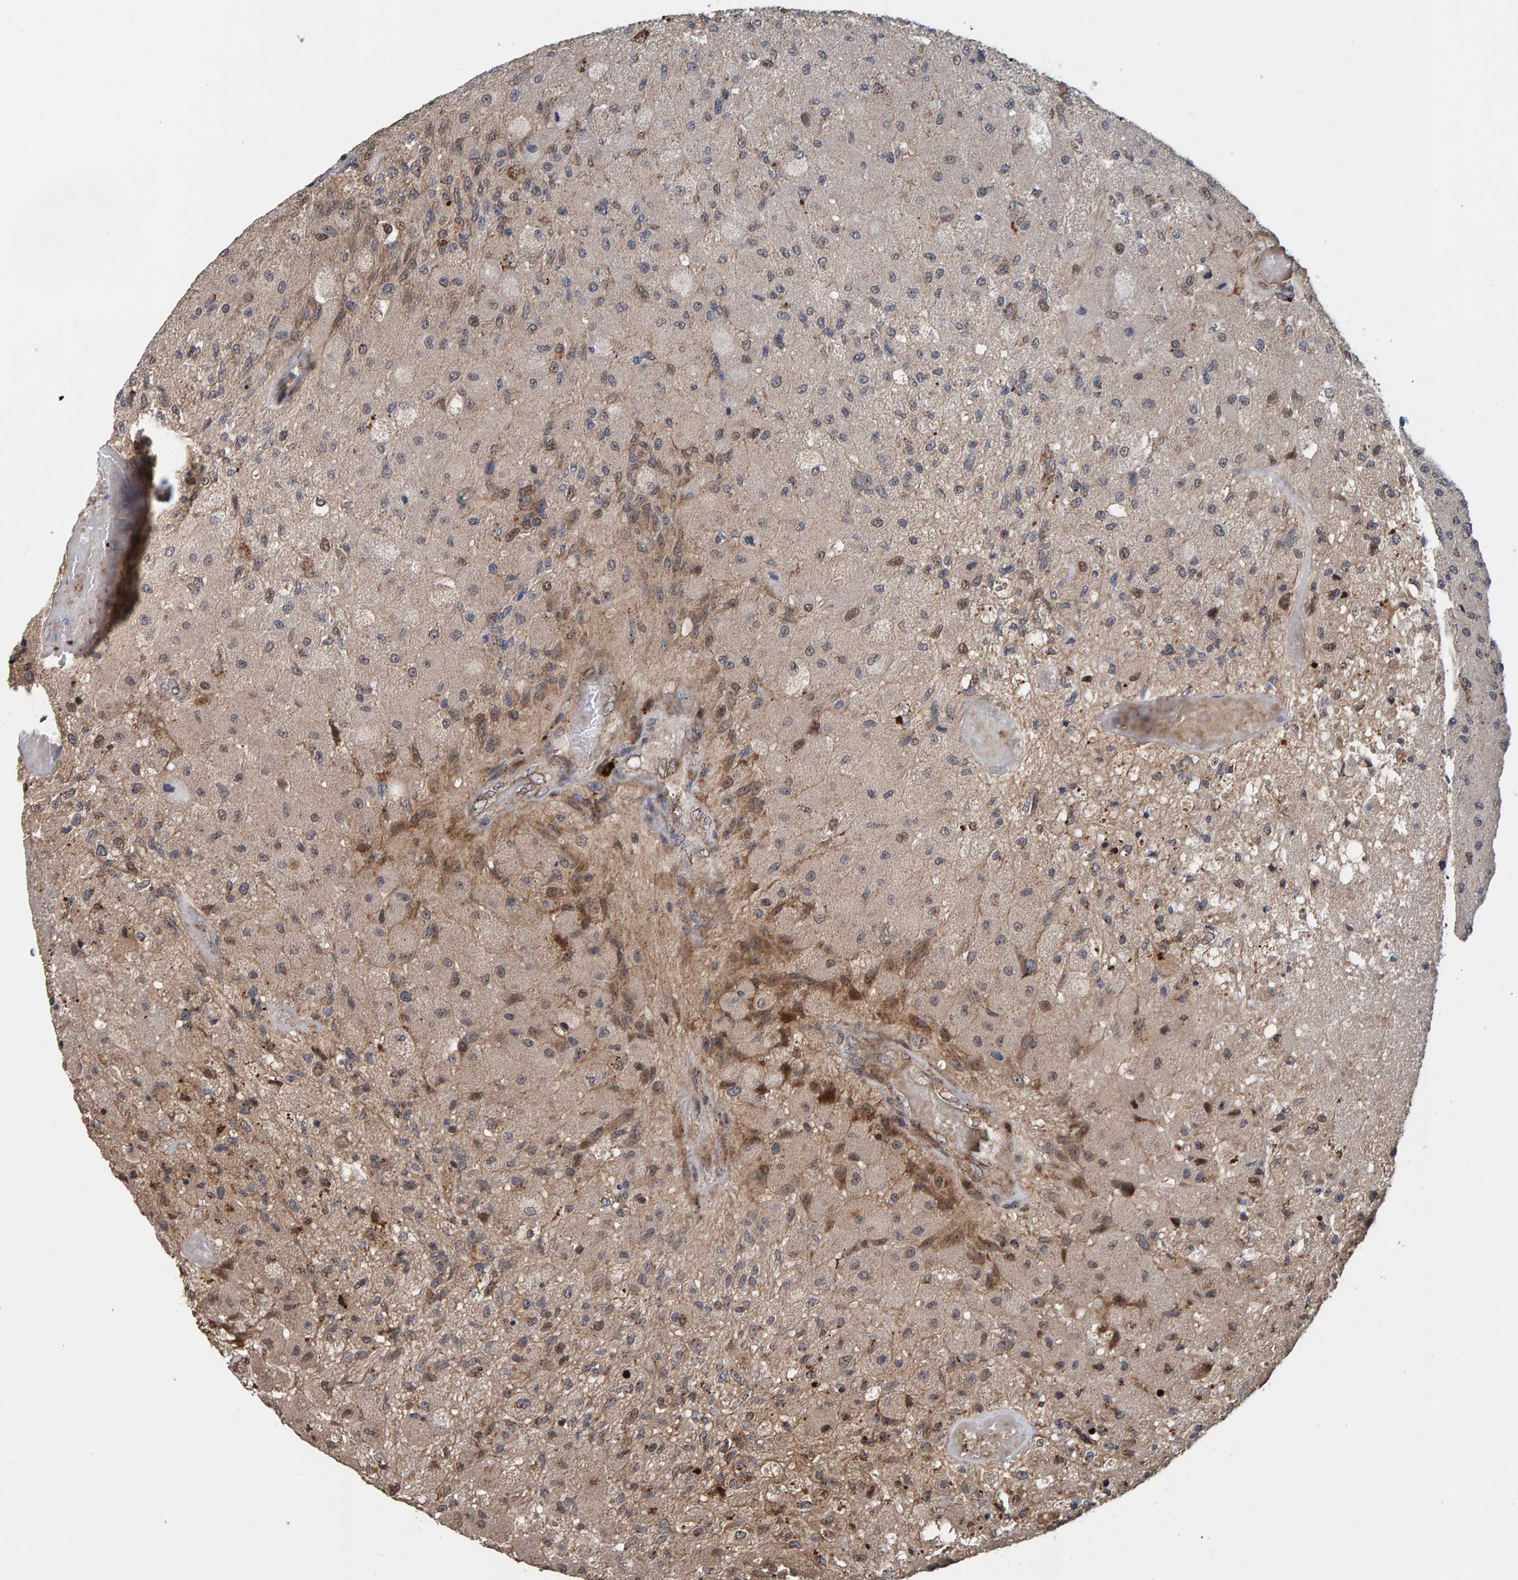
{"staining": {"intensity": "weak", "quantity": "25%-75%", "location": "cytoplasmic/membranous,nuclear"}, "tissue": "glioma", "cell_type": "Tumor cells", "image_type": "cancer", "snomed": [{"axis": "morphology", "description": "Normal tissue, NOS"}, {"axis": "morphology", "description": "Glioma, malignant, High grade"}, {"axis": "topography", "description": "Cerebral cortex"}], "caption": "This photomicrograph reveals immunohistochemistry staining of glioma, with low weak cytoplasmic/membranous and nuclear staining in about 25%-75% of tumor cells.", "gene": "CCDC25", "patient": {"sex": "male", "age": 77}}